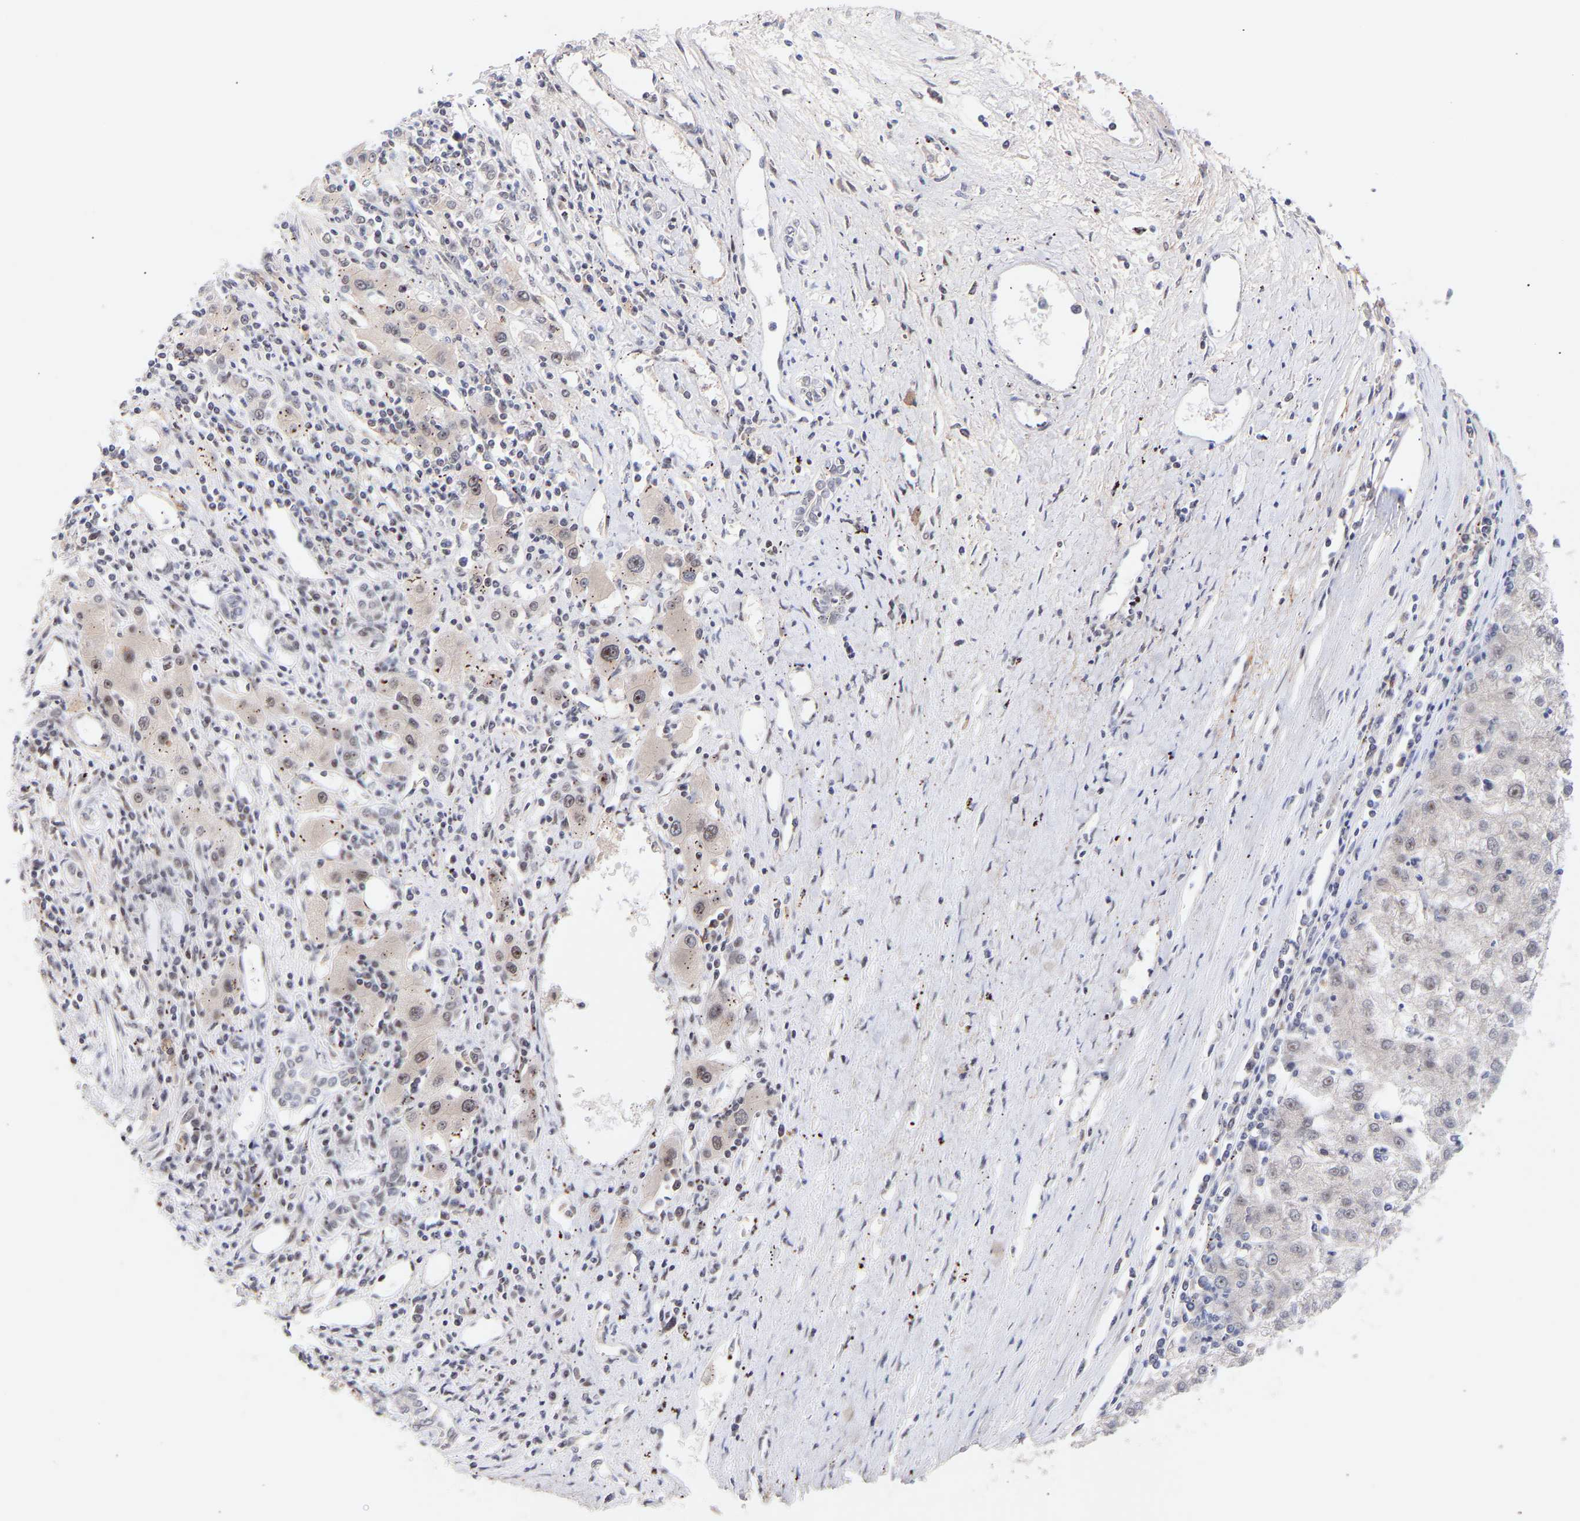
{"staining": {"intensity": "negative", "quantity": "none", "location": "none"}, "tissue": "liver cancer", "cell_type": "Tumor cells", "image_type": "cancer", "snomed": [{"axis": "morphology", "description": "Carcinoma, Hepatocellular, NOS"}, {"axis": "topography", "description": "Liver"}], "caption": "The photomicrograph displays no significant positivity in tumor cells of hepatocellular carcinoma (liver). (DAB (3,3'-diaminobenzidine) immunohistochemistry, high magnification).", "gene": "RBM15", "patient": {"sex": "male", "age": 72}}